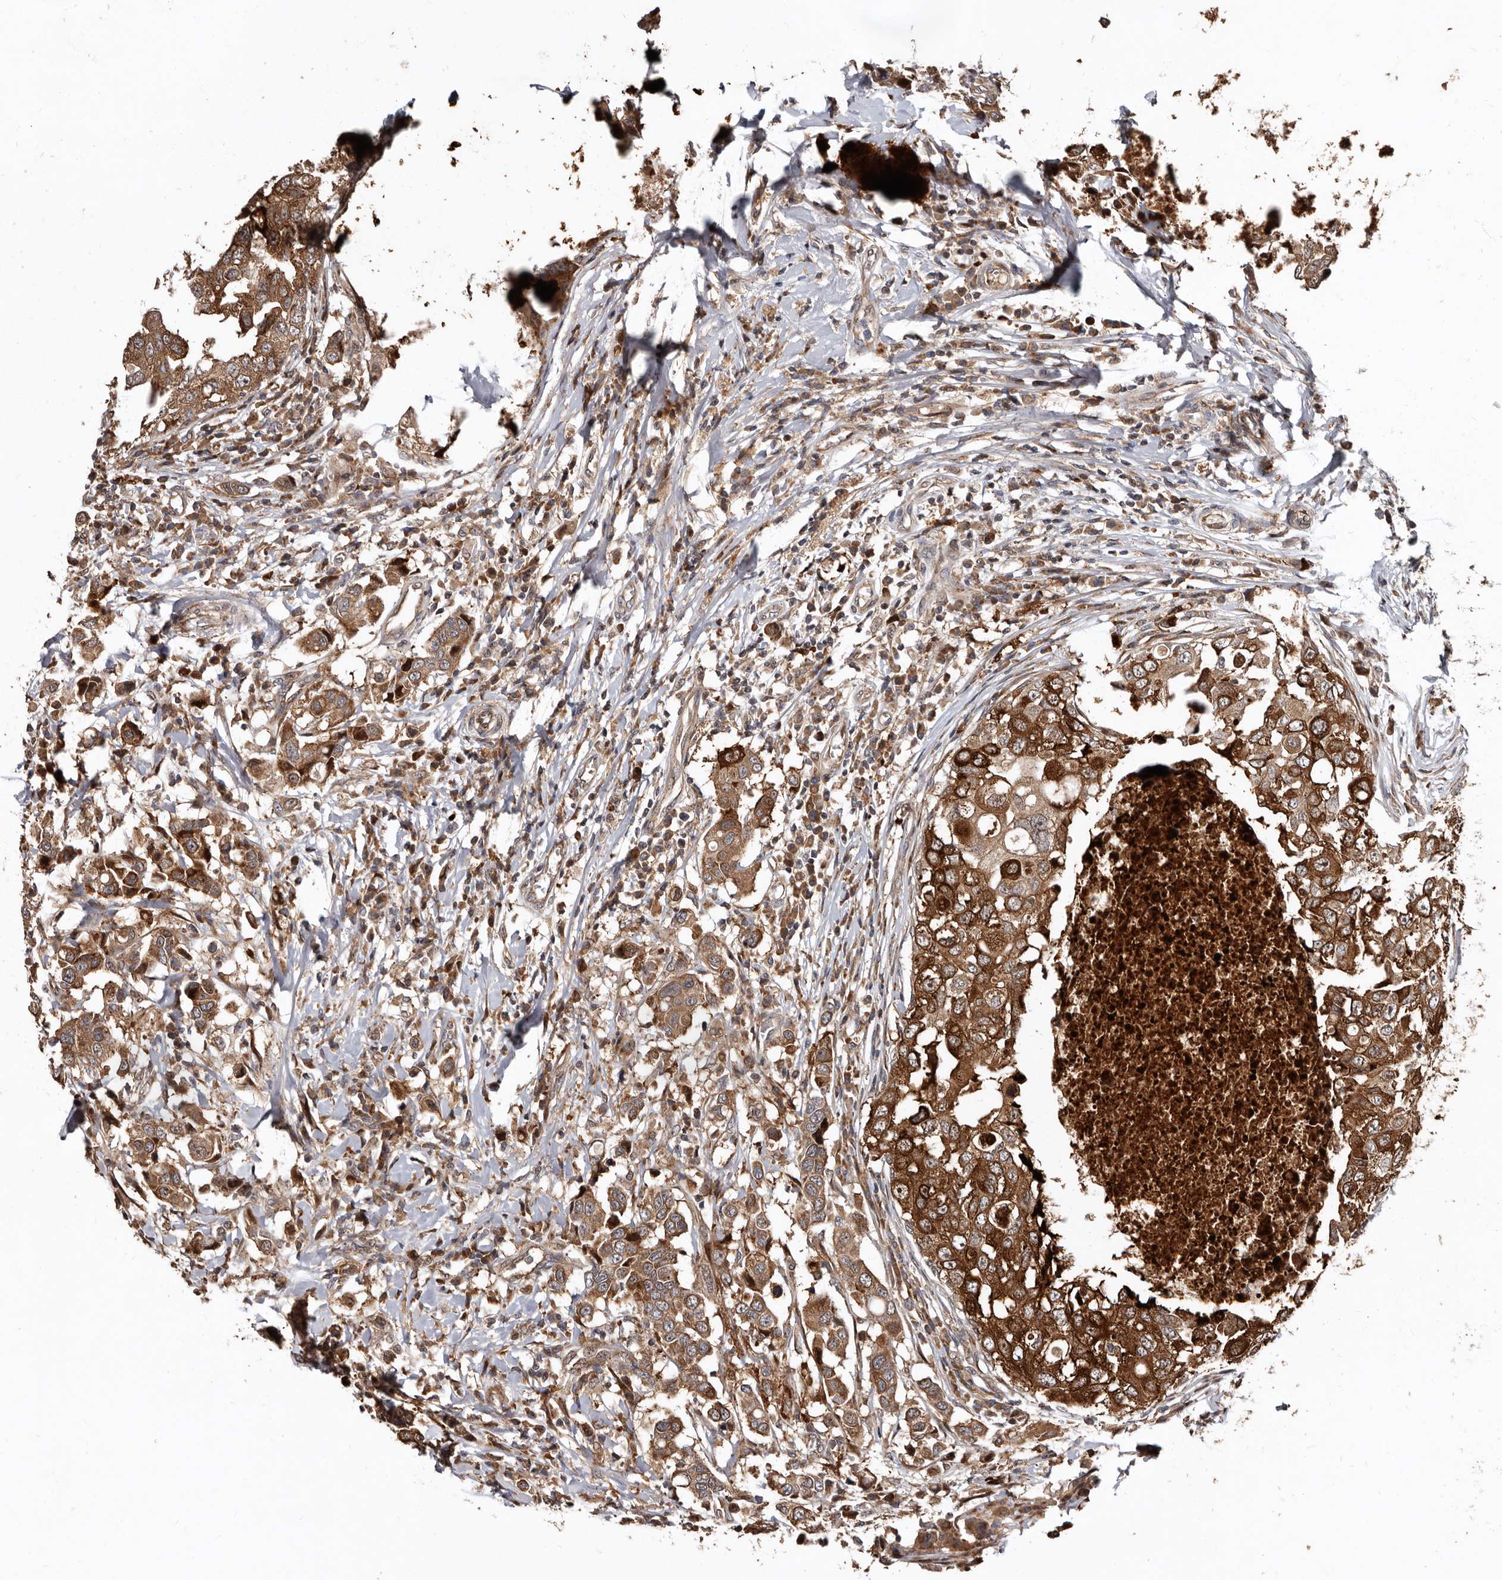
{"staining": {"intensity": "strong", "quantity": ">75%", "location": "cytoplasmic/membranous"}, "tissue": "breast cancer", "cell_type": "Tumor cells", "image_type": "cancer", "snomed": [{"axis": "morphology", "description": "Duct carcinoma"}, {"axis": "topography", "description": "Breast"}], "caption": "A histopathology image showing strong cytoplasmic/membranous positivity in about >75% of tumor cells in breast intraductal carcinoma, as visualized by brown immunohistochemical staining.", "gene": "WEE2", "patient": {"sex": "female", "age": 27}}